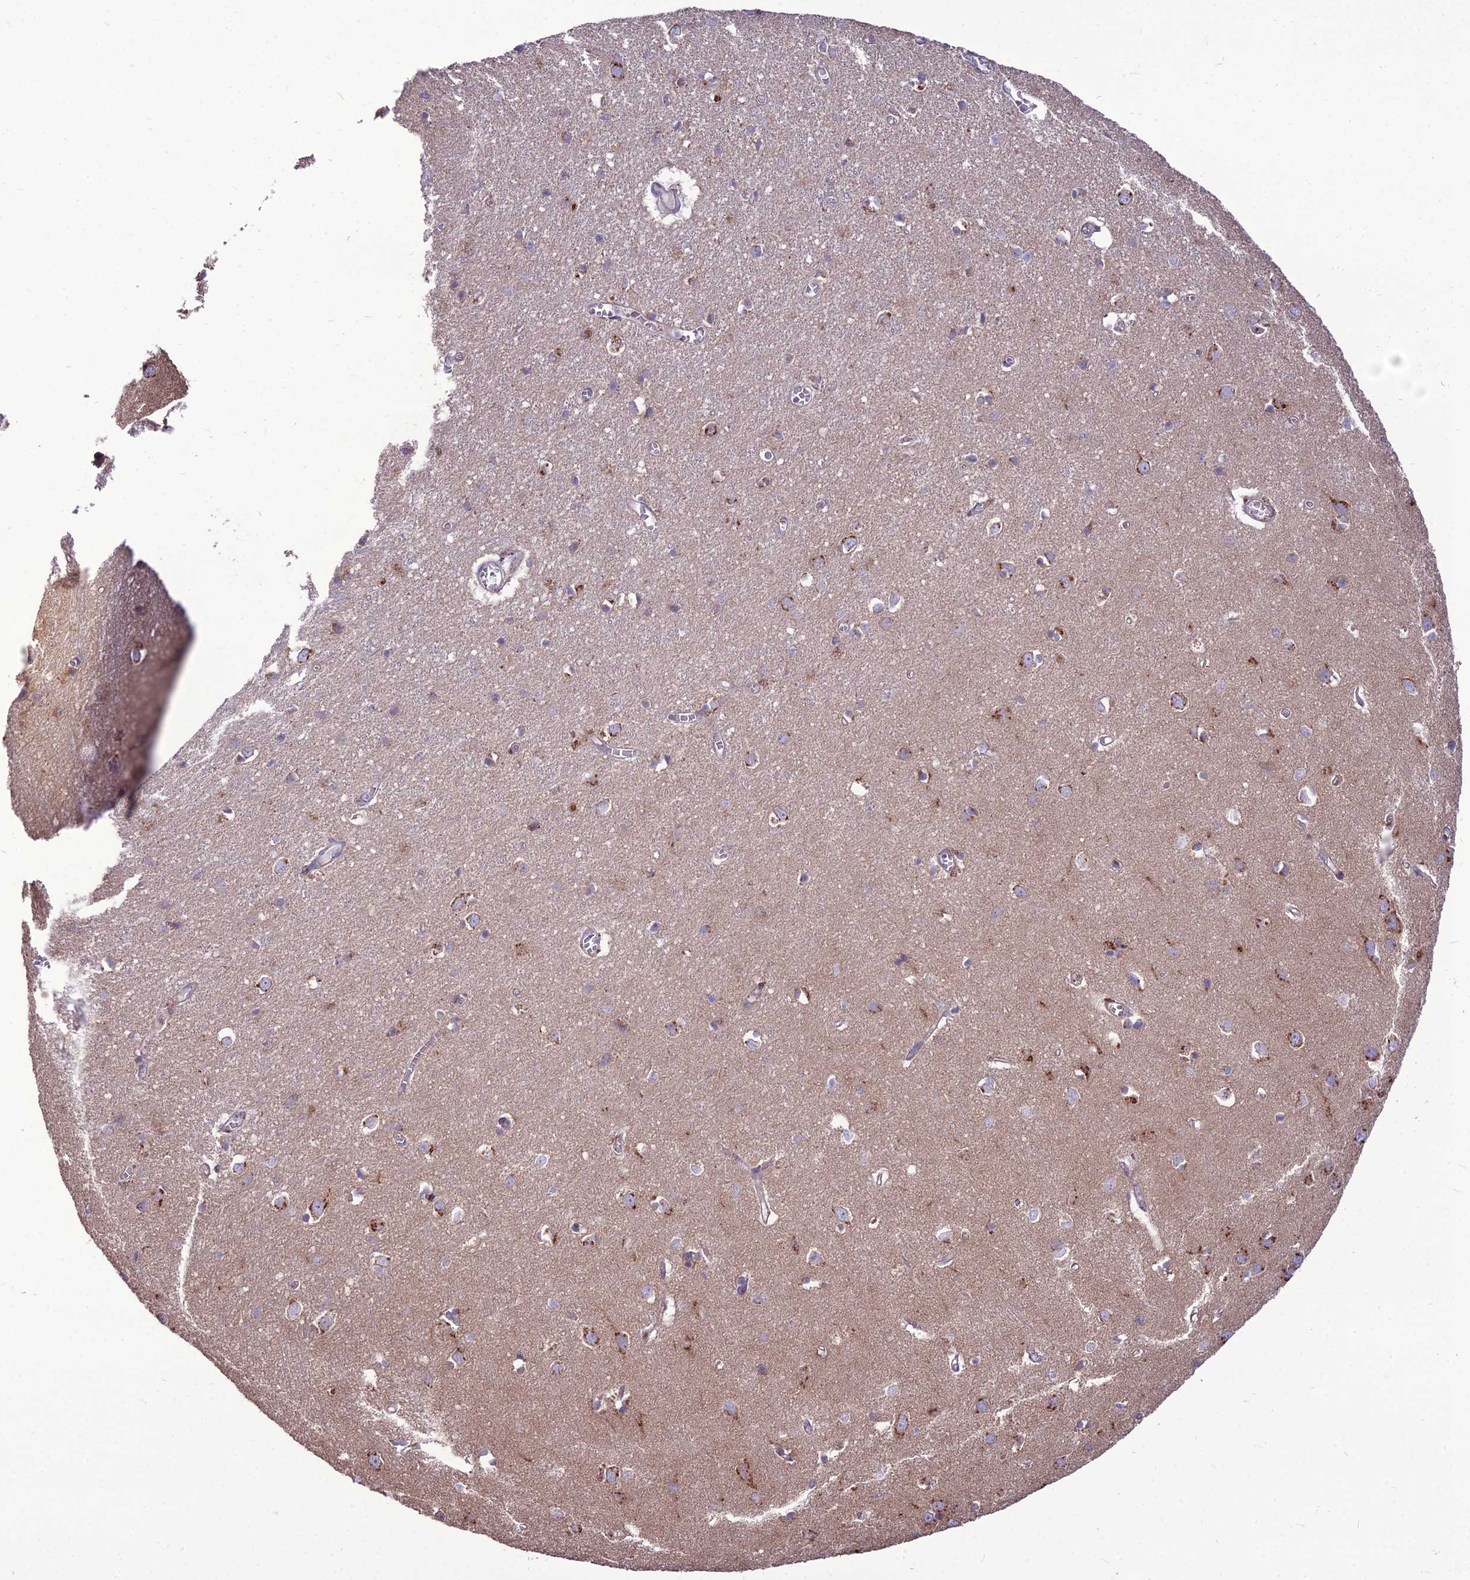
{"staining": {"intensity": "negative", "quantity": "none", "location": "none"}, "tissue": "cerebral cortex", "cell_type": "Endothelial cells", "image_type": "normal", "snomed": [{"axis": "morphology", "description": "Normal tissue, NOS"}, {"axis": "topography", "description": "Cerebral cortex"}], "caption": "Endothelial cells are negative for protein expression in benign human cerebral cortex. Brightfield microscopy of immunohistochemistry (IHC) stained with DAB (brown) and hematoxylin (blue), captured at high magnification.", "gene": "SPRYD7", "patient": {"sex": "female", "age": 64}}